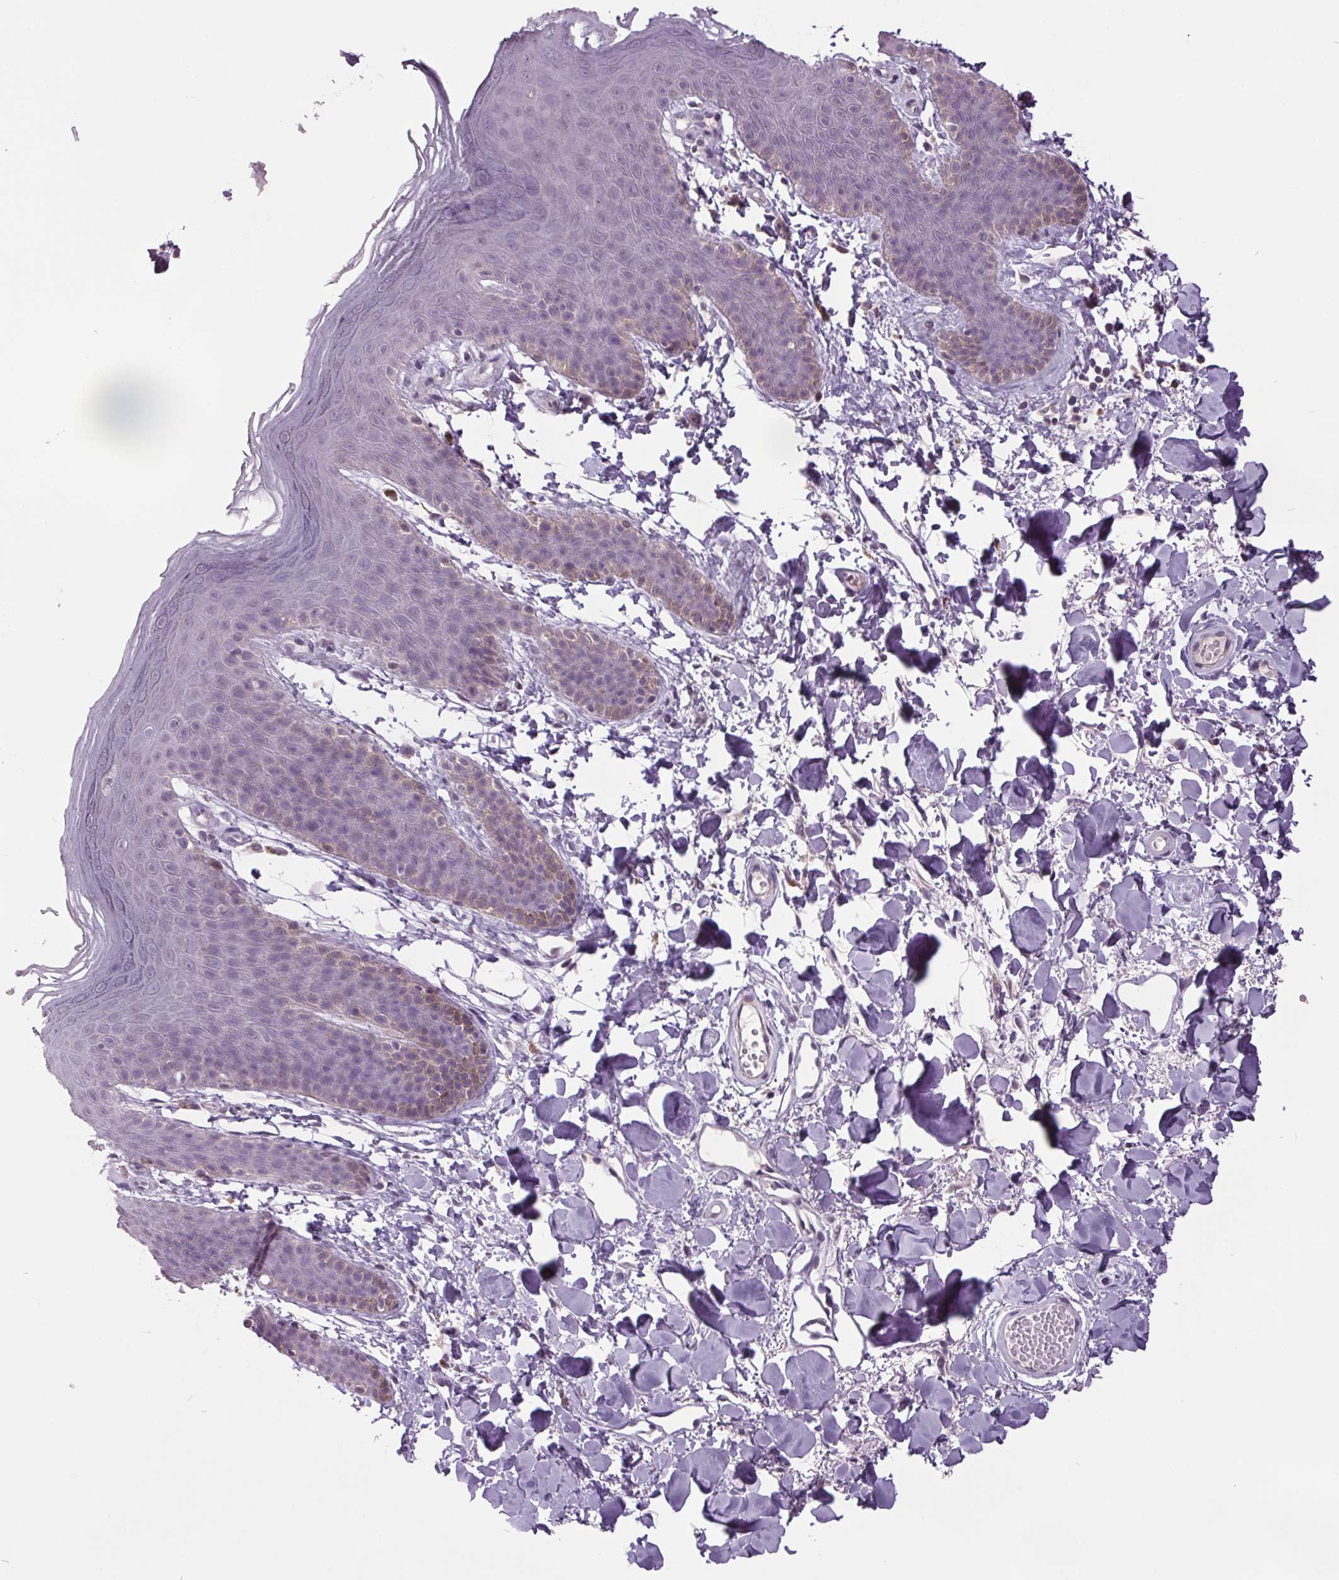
{"staining": {"intensity": "negative", "quantity": "none", "location": "none"}, "tissue": "skin", "cell_type": "Epidermal cells", "image_type": "normal", "snomed": [{"axis": "morphology", "description": "Normal tissue, NOS"}, {"axis": "topography", "description": "Anal"}], "caption": "Epidermal cells show no significant expression in normal skin.", "gene": "C2orf16", "patient": {"sex": "male", "age": 53}}